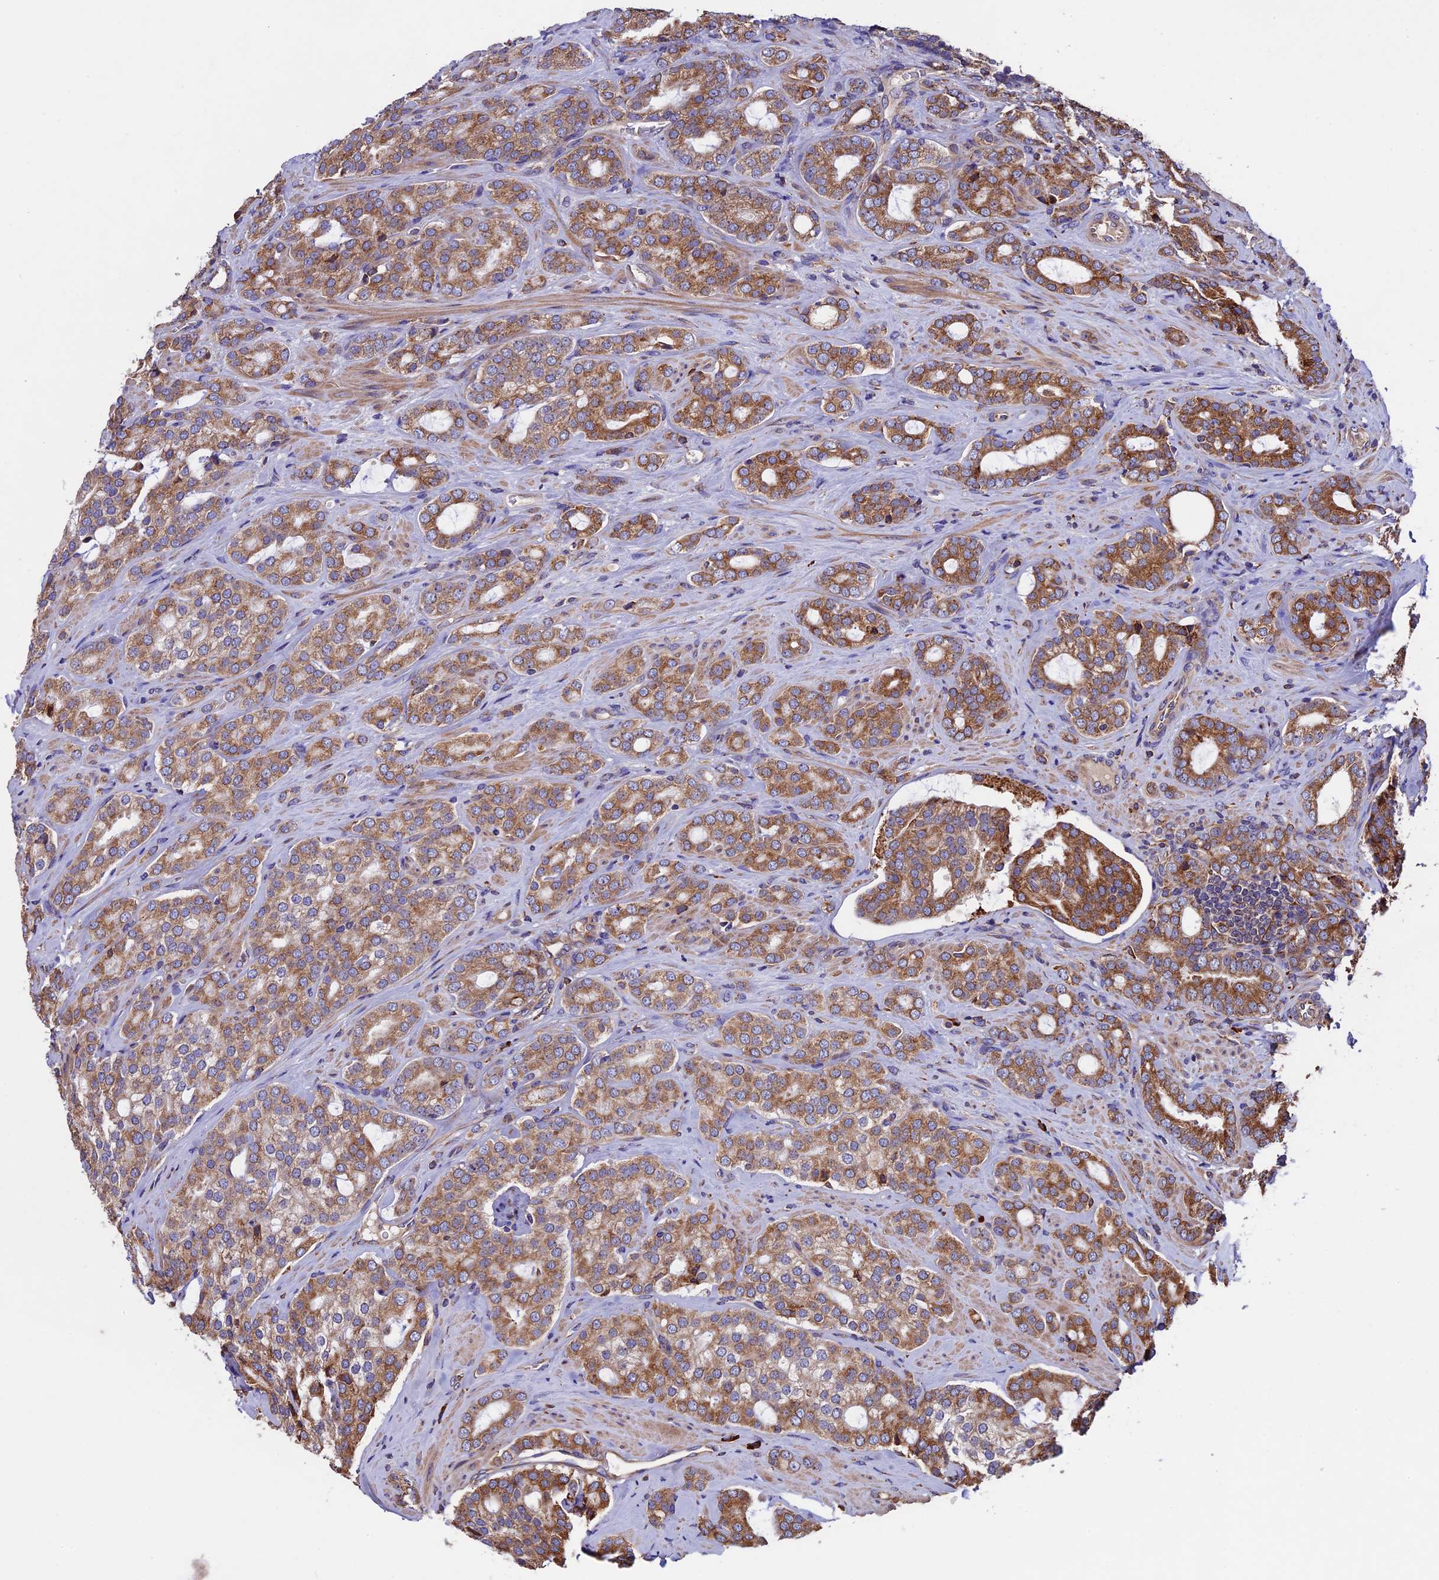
{"staining": {"intensity": "moderate", "quantity": ">75%", "location": "cytoplasmic/membranous"}, "tissue": "prostate cancer", "cell_type": "Tumor cells", "image_type": "cancer", "snomed": [{"axis": "morphology", "description": "Adenocarcinoma, High grade"}, {"axis": "topography", "description": "Prostate"}], "caption": "The histopathology image reveals a brown stain indicating the presence of a protein in the cytoplasmic/membranous of tumor cells in high-grade adenocarcinoma (prostate). (Stains: DAB (3,3'-diaminobenzidine) in brown, nuclei in blue, Microscopy: brightfield microscopy at high magnification).", "gene": "BTBD3", "patient": {"sex": "male", "age": 63}}